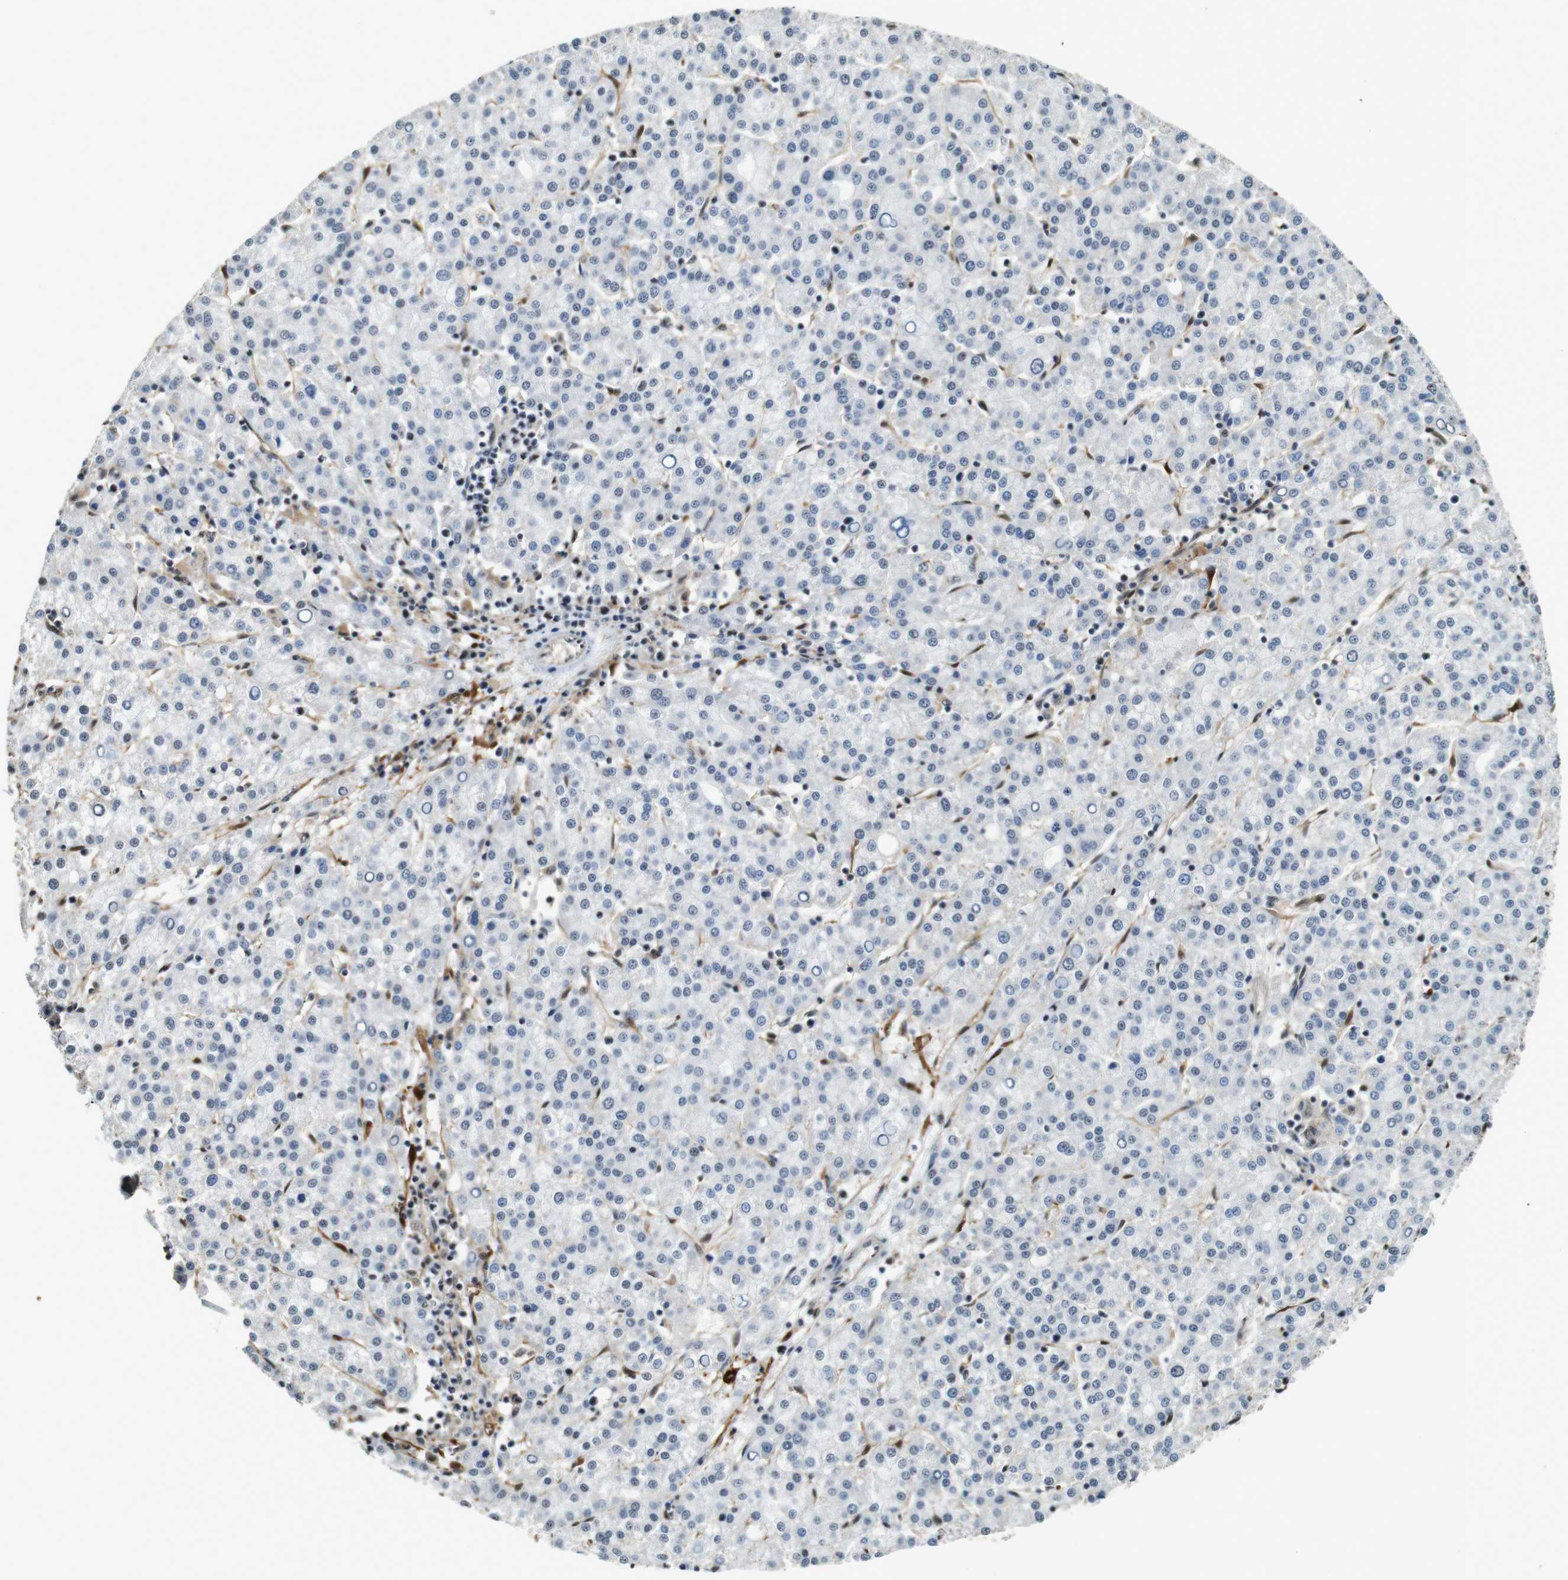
{"staining": {"intensity": "negative", "quantity": "none", "location": "none"}, "tissue": "liver cancer", "cell_type": "Tumor cells", "image_type": "cancer", "snomed": [{"axis": "morphology", "description": "Carcinoma, Hepatocellular, NOS"}, {"axis": "topography", "description": "Liver"}], "caption": "Immunohistochemistry (IHC) of liver cancer demonstrates no expression in tumor cells.", "gene": "LXN", "patient": {"sex": "female", "age": 58}}